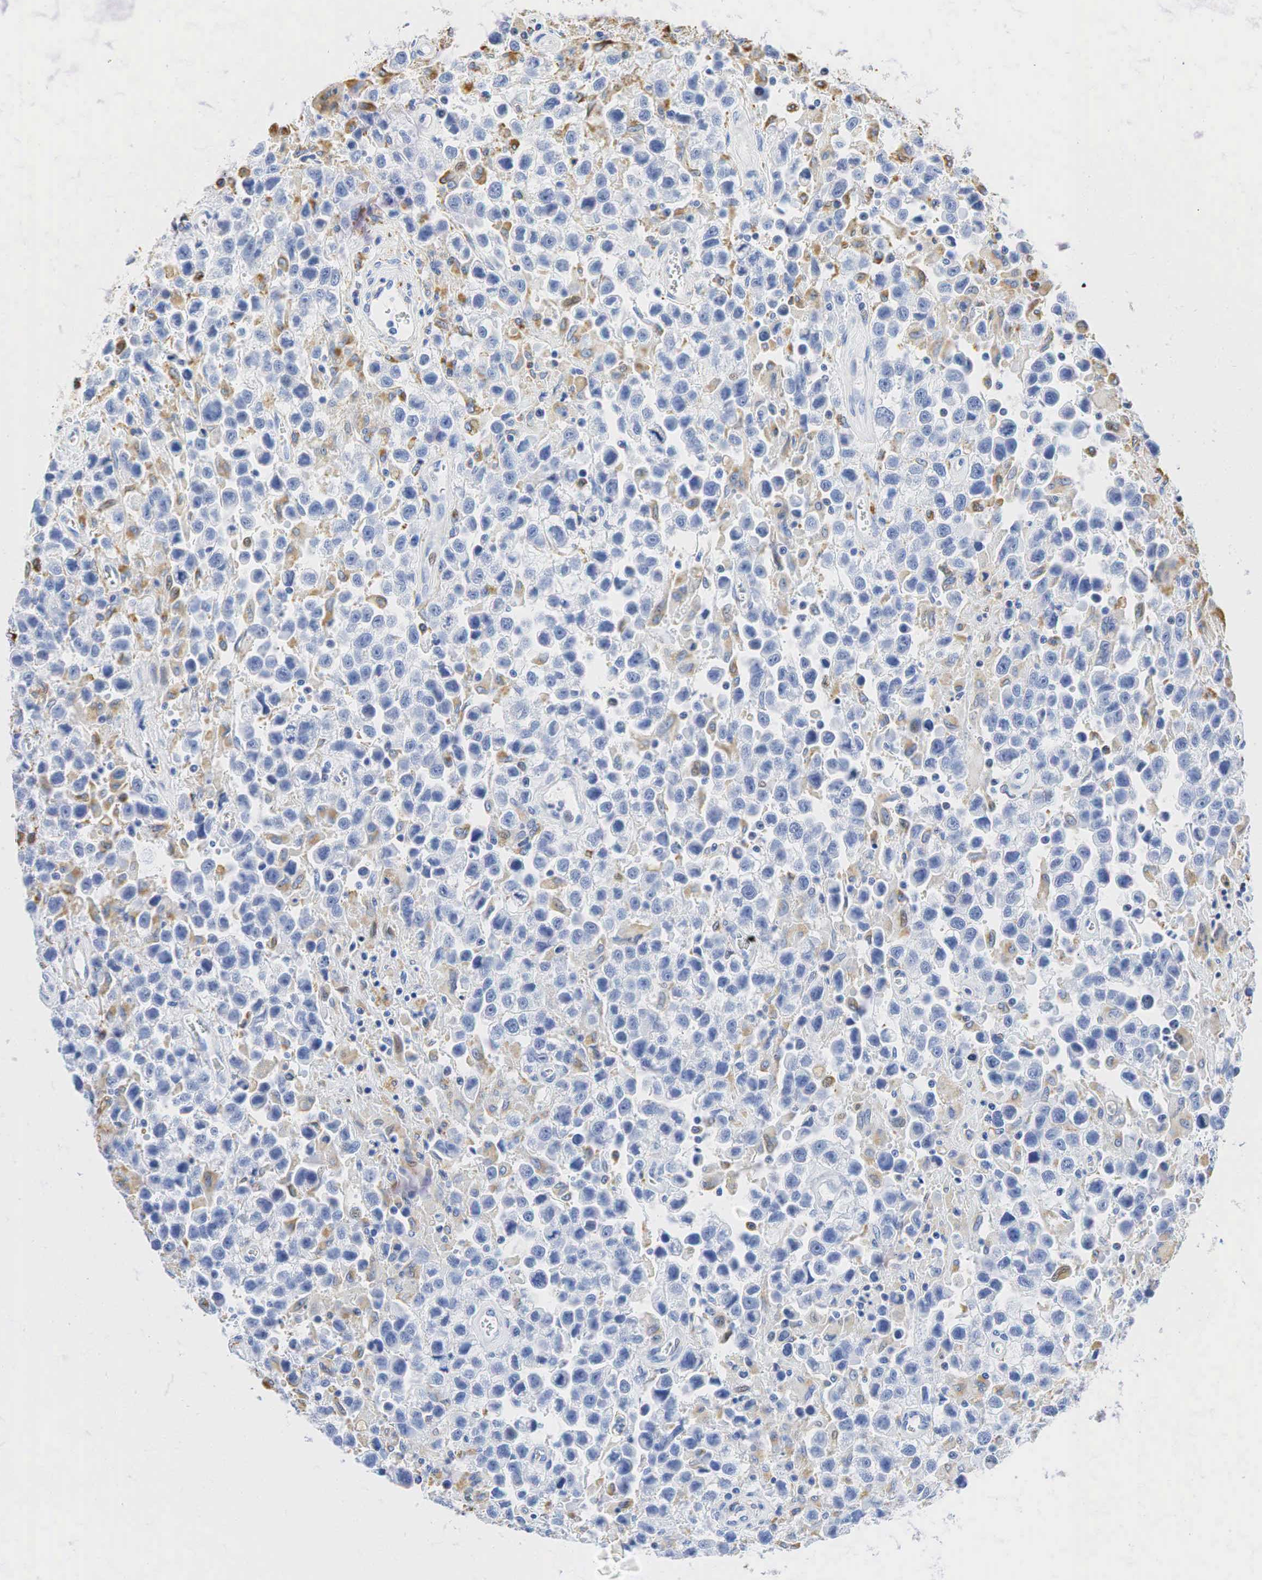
{"staining": {"intensity": "weak", "quantity": "<25%", "location": "cytoplasmic/membranous"}, "tissue": "testis cancer", "cell_type": "Tumor cells", "image_type": "cancer", "snomed": [{"axis": "morphology", "description": "Seminoma, NOS"}, {"axis": "topography", "description": "Testis"}], "caption": "The micrograph displays no staining of tumor cells in testis cancer. The staining was performed using DAB (3,3'-diaminobenzidine) to visualize the protein expression in brown, while the nuclei were stained in blue with hematoxylin (Magnification: 20x).", "gene": "CD68", "patient": {"sex": "male", "age": 43}}